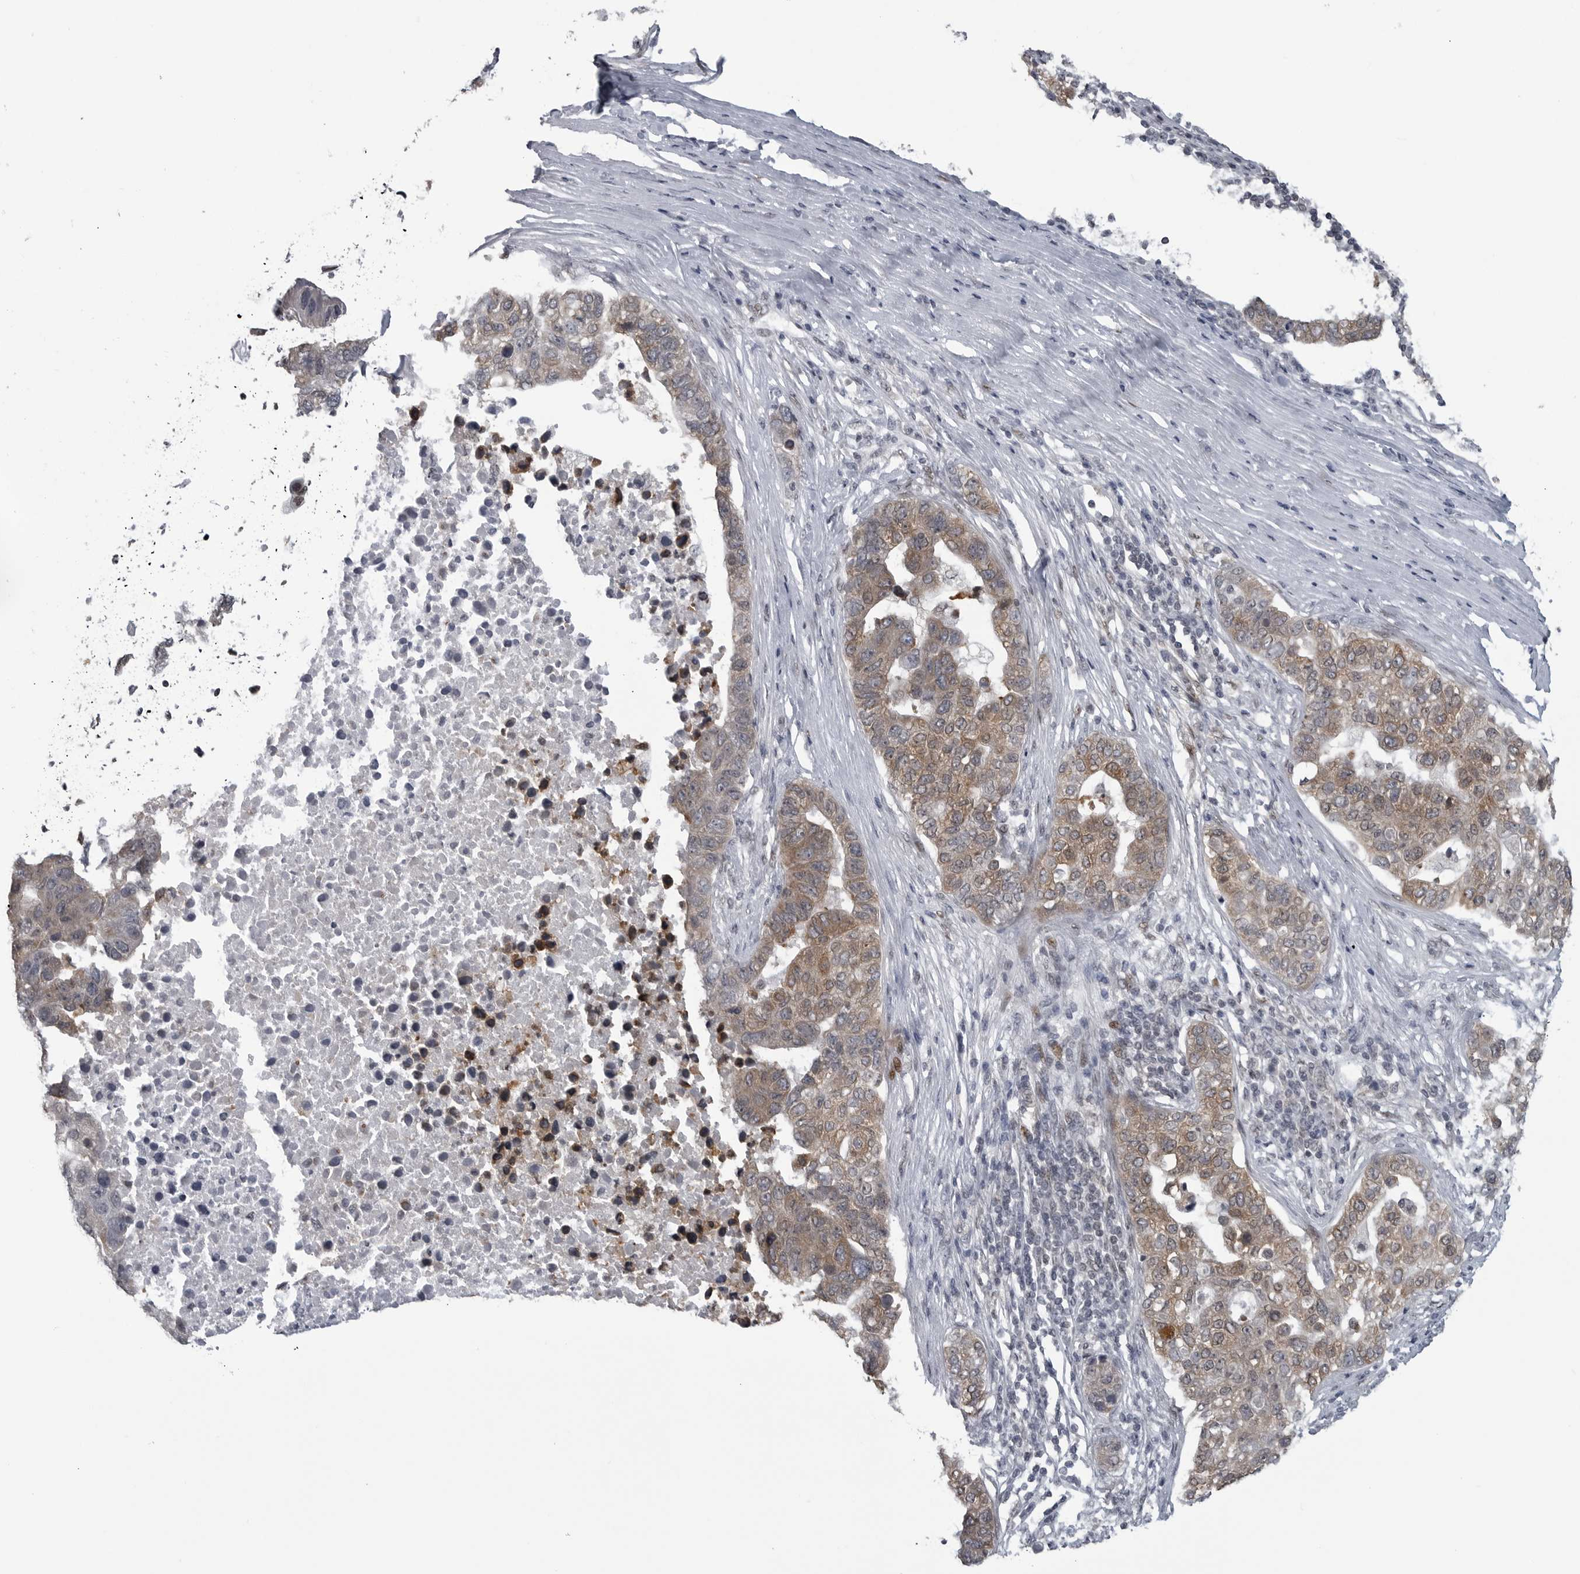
{"staining": {"intensity": "moderate", "quantity": ">75%", "location": "cytoplasmic/membranous"}, "tissue": "pancreatic cancer", "cell_type": "Tumor cells", "image_type": "cancer", "snomed": [{"axis": "morphology", "description": "Adenocarcinoma, NOS"}, {"axis": "topography", "description": "Pancreas"}], "caption": "Approximately >75% of tumor cells in human pancreatic adenocarcinoma exhibit moderate cytoplasmic/membranous protein expression as visualized by brown immunohistochemical staining.", "gene": "C8orf58", "patient": {"sex": "female", "age": 61}}